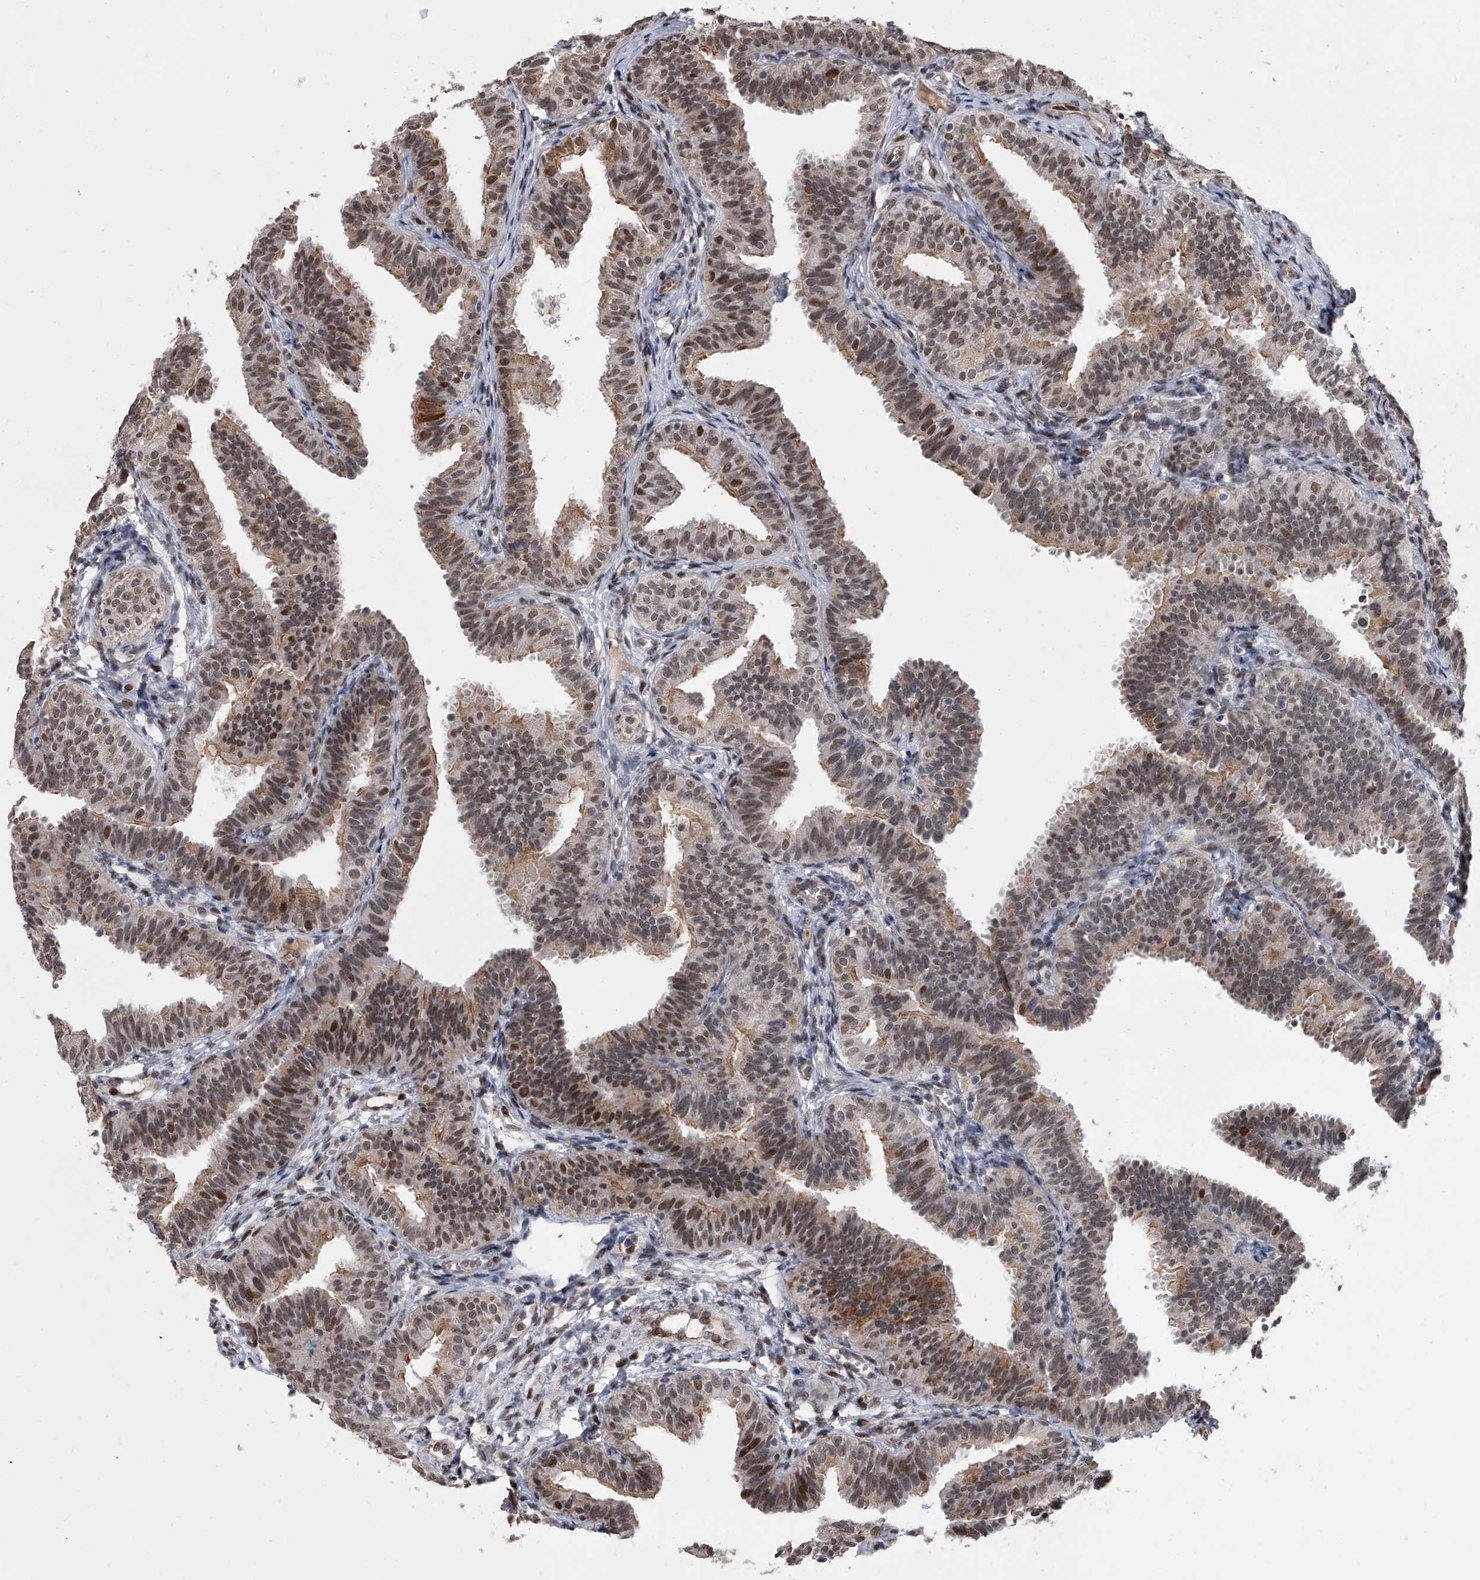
{"staining": {"intensity": "moderate", "quantity": "25%-75%", "location": "nuclear"}, "tissue": "fallopian tube", "cell_type": "Glandular cells", "image_type": "normal", "snomed": [{"axis": "morphology", "description": "Normal tissue, NOS"}, {"axis": "topography", "description": "Fallopian tube"}], "caption": "Unremarkable fallopian tube exhibits moderate nuclear staining in about 25%-75% of glandular cells.", "gene": "ZNF426", "patient": {"sex": "female", "age": 35}}